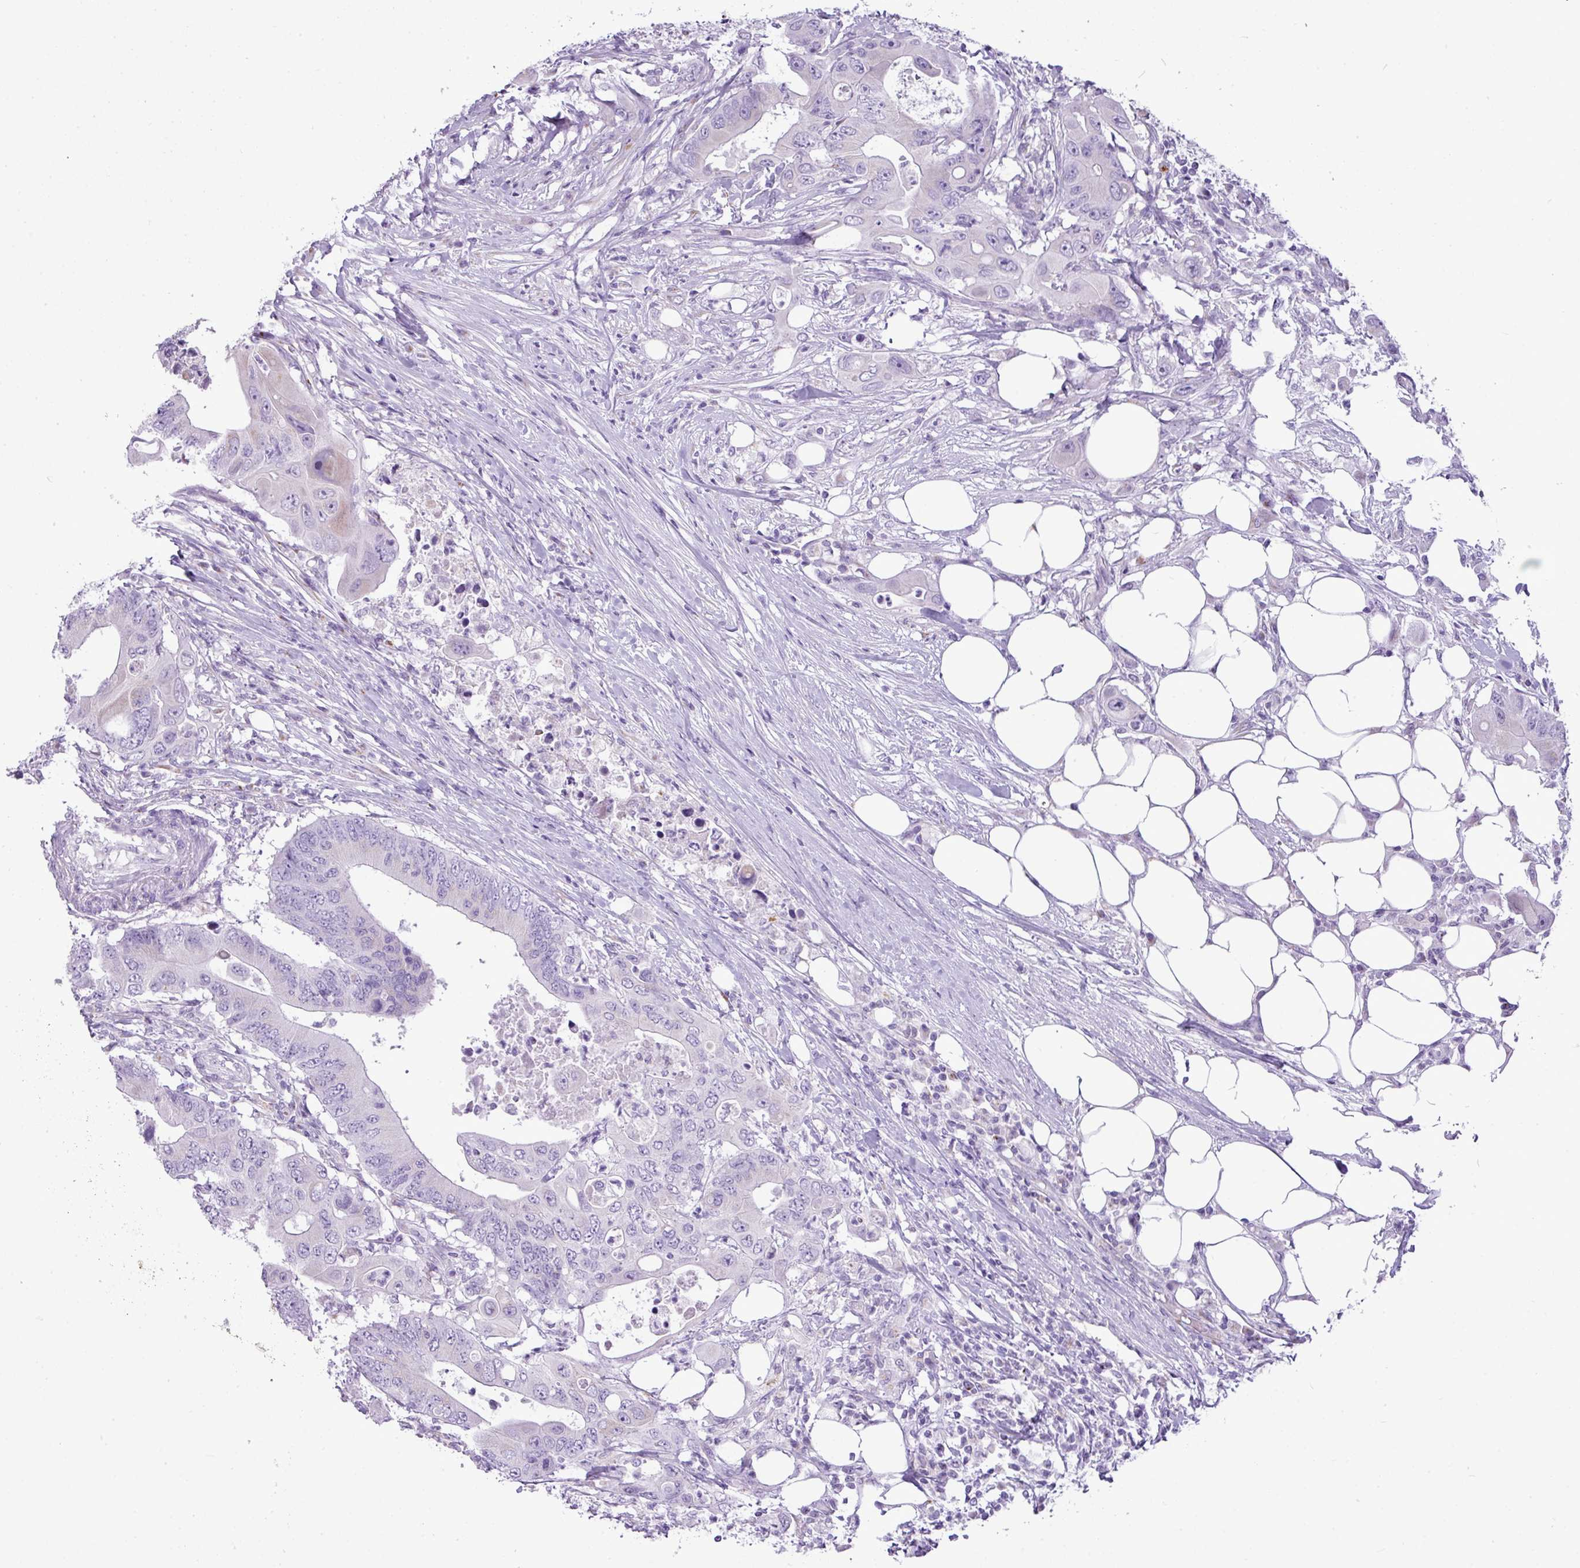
{"staining": {"intensity": "negative", "quantity": "none", "location": "none"}, "tissue": "colorectal cancer", "cell_type": "Tumor cells", "image_type": "cancer", "snomed": [{"axis": "morphology", "description": "Adenocarcinoma, NOS"}, {"axis": "topography", "description": "Colon"}], "caption": "High power microscopy micrograph of an immunohistochemistry histopathology image of adenocarcinoma (colorectal), revealing no significant expression in tumor cells.", "gene": "FAM43A", "patient": {"sex": "male", "age": 71}}